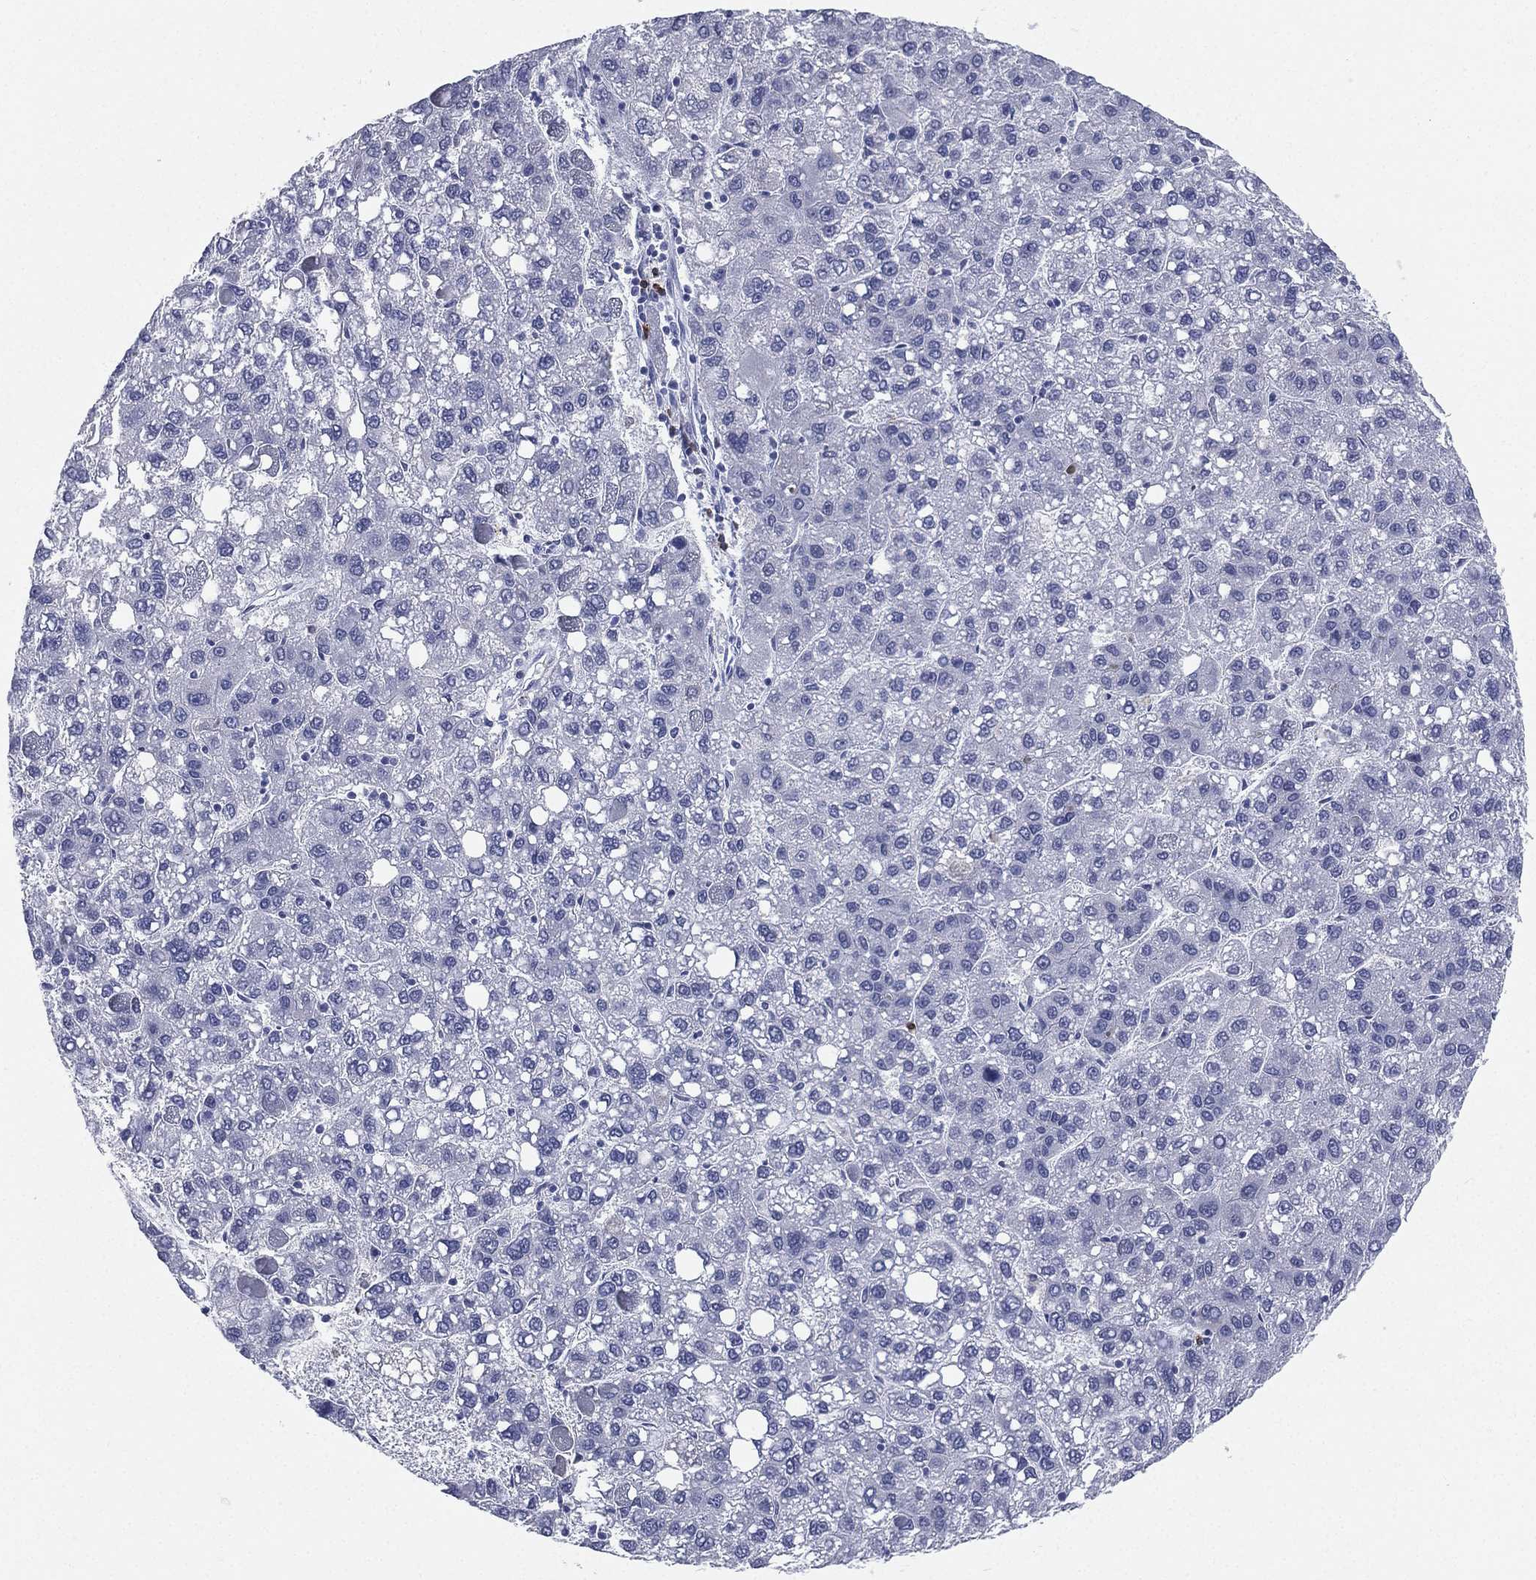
{"staining": {"intensity": "negative", "quantity": "none", "location": "none"}, "tissue": "liver cancer", "cell_type": "Tumor cells", "image_type": "cancer", "snomed": [{"axis": "morphology", "description": "Carcinoma, Hepatocellular, NOS"}, {"axis": "topography", "description": "Liver"}], "caption": "There is no significant staining in tumor cells of liver cancer (hepatocellular carcinoma). (Immunohistochemistry, brightfield microscopy, high magnification).", "gene": "CD22", "patient": {"sex": "female", "age": 82}}